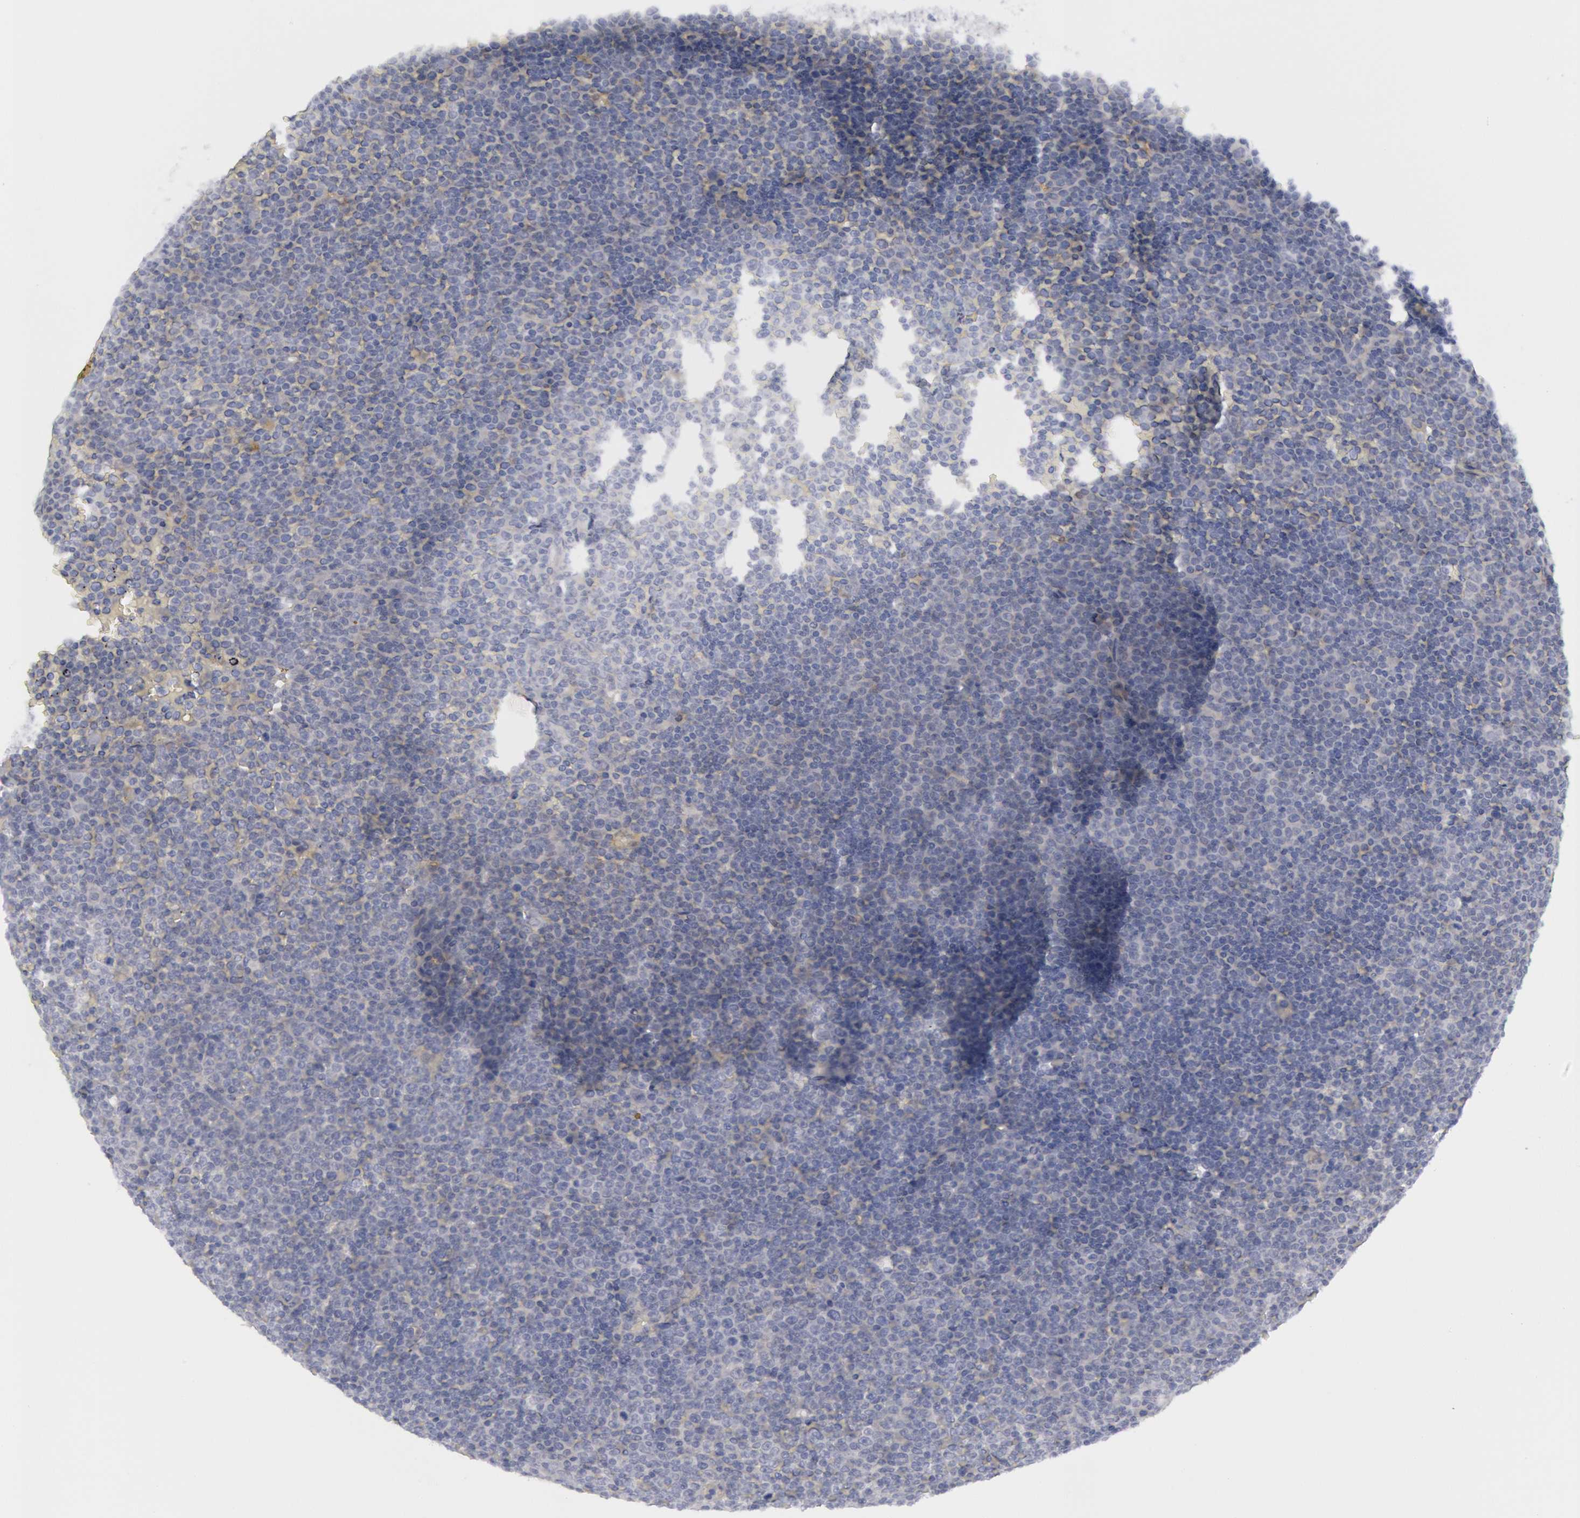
{"staining": {"intensity": "negative", "quantity": "none", "location": "none"}, "tissue": "lymphoma", "cell_type": "Tumor cells", "image_type": "cancer", "snomed": [{"axis": "morphology", "description": "Malignant lymphoma, non-Hodgkin's type, Low grade"}, {"axis": "topography", "description": "Lymph node"}], "caption": "Malignant lymphoma, non-Hodgkin's type (low-grade) was stained to show a protein in brown. There is no significant expression in tumor cells. (Brightfield microscopy of DAB immunohistochemistry at high magnification).", "gene": "FHL1", "patient": {"sex": "male", "age": 50}}